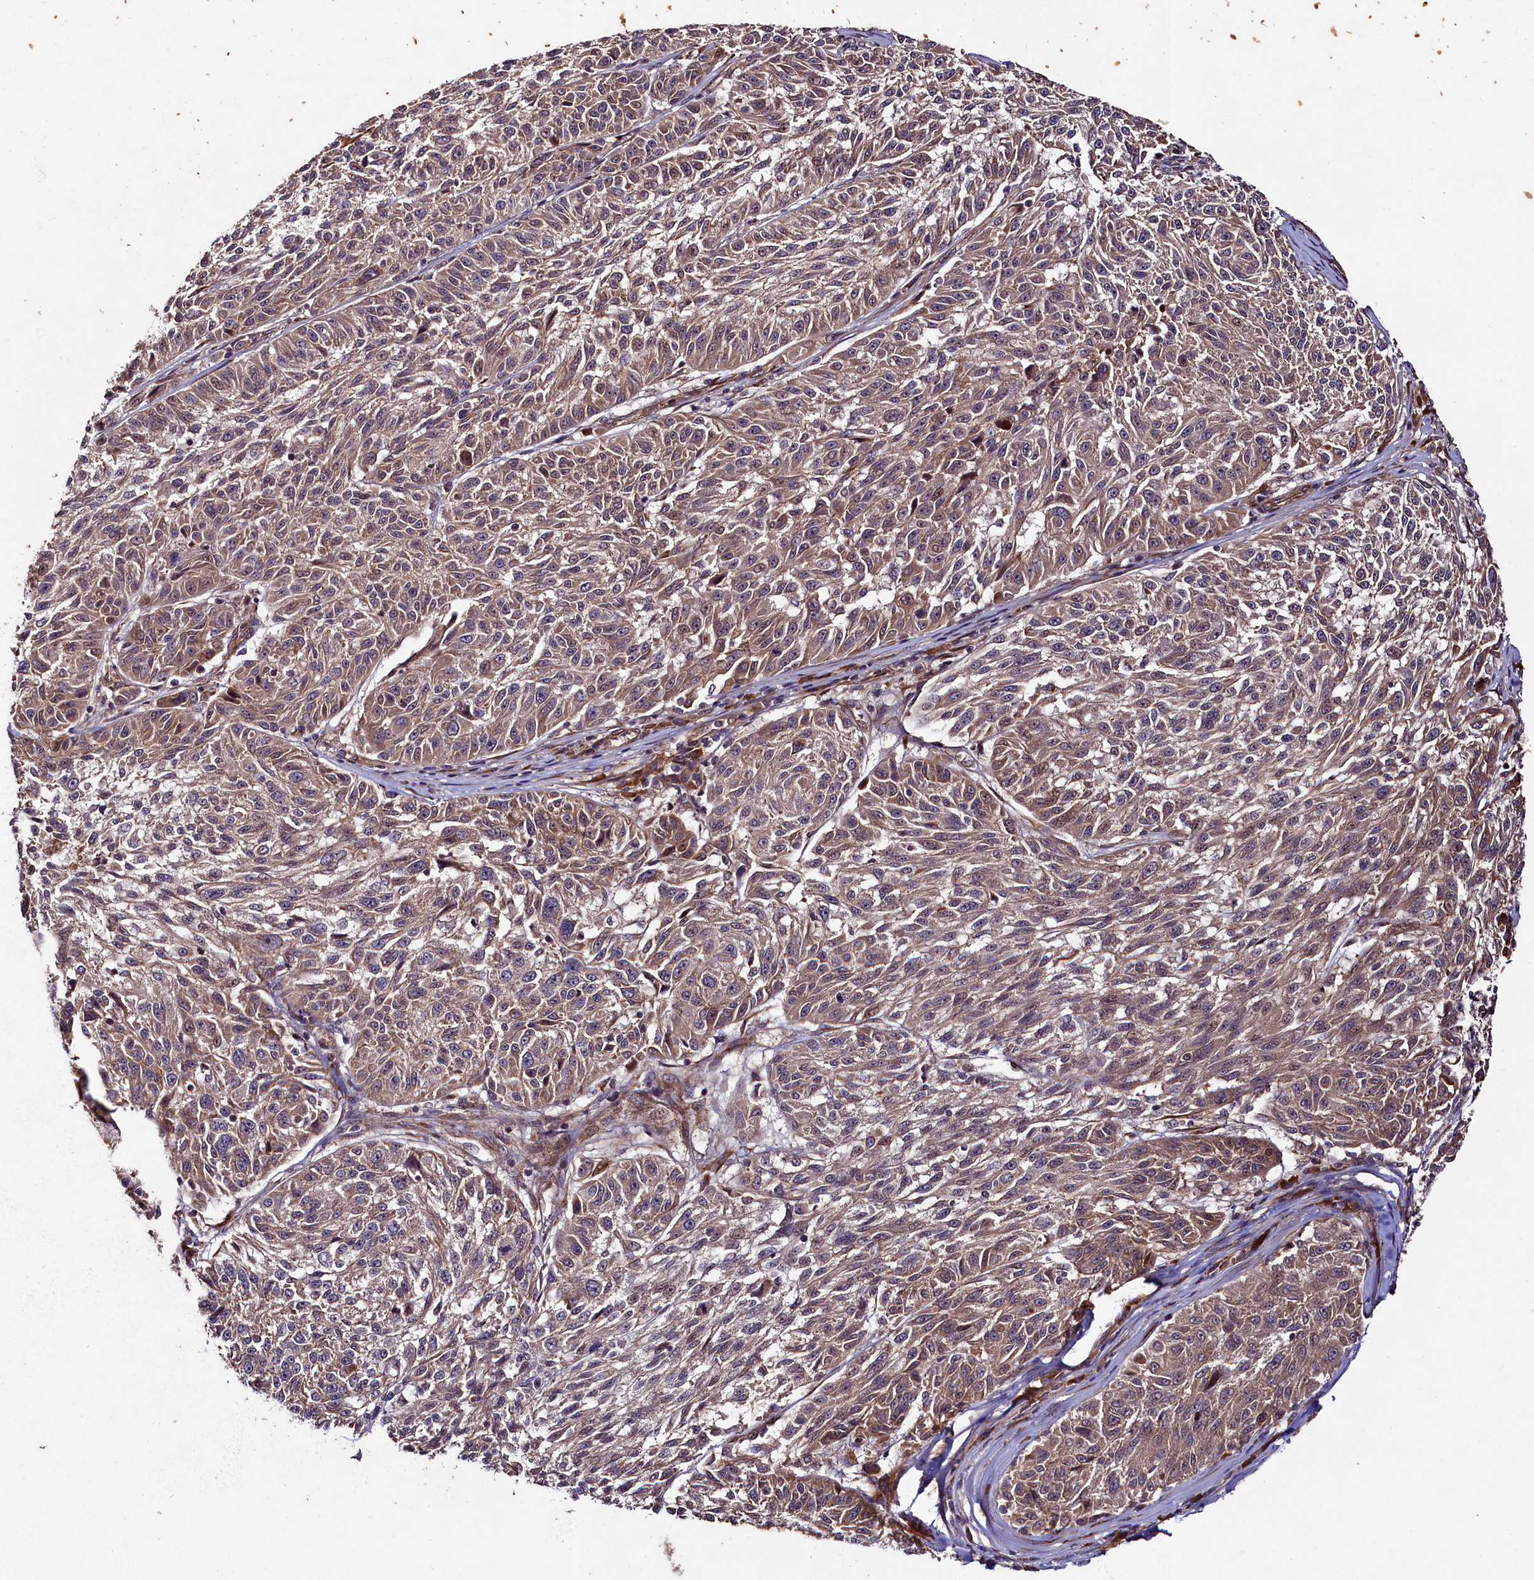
{"staining": {"intensity": "moderate", "quantity": "25%-75%", "location": "cytoplasmic/membranous"}, "tissue": "melanoma", "cell_type": "Tumor cells", "image_type": "cancer", "snomed": [{"axis": "morphology", "description": "Malignant melanoma, NOS"}, {"axis": "topography", "description": "Skin"}], "caption": "Malignant melanoma stained with a brown dye exhibits moderate cytoplasmic/membranous positive expression in about 25%-75% of tumor cells.", "gene": "CCDC102A", "patient": {"sex": "male", "age": 53}}